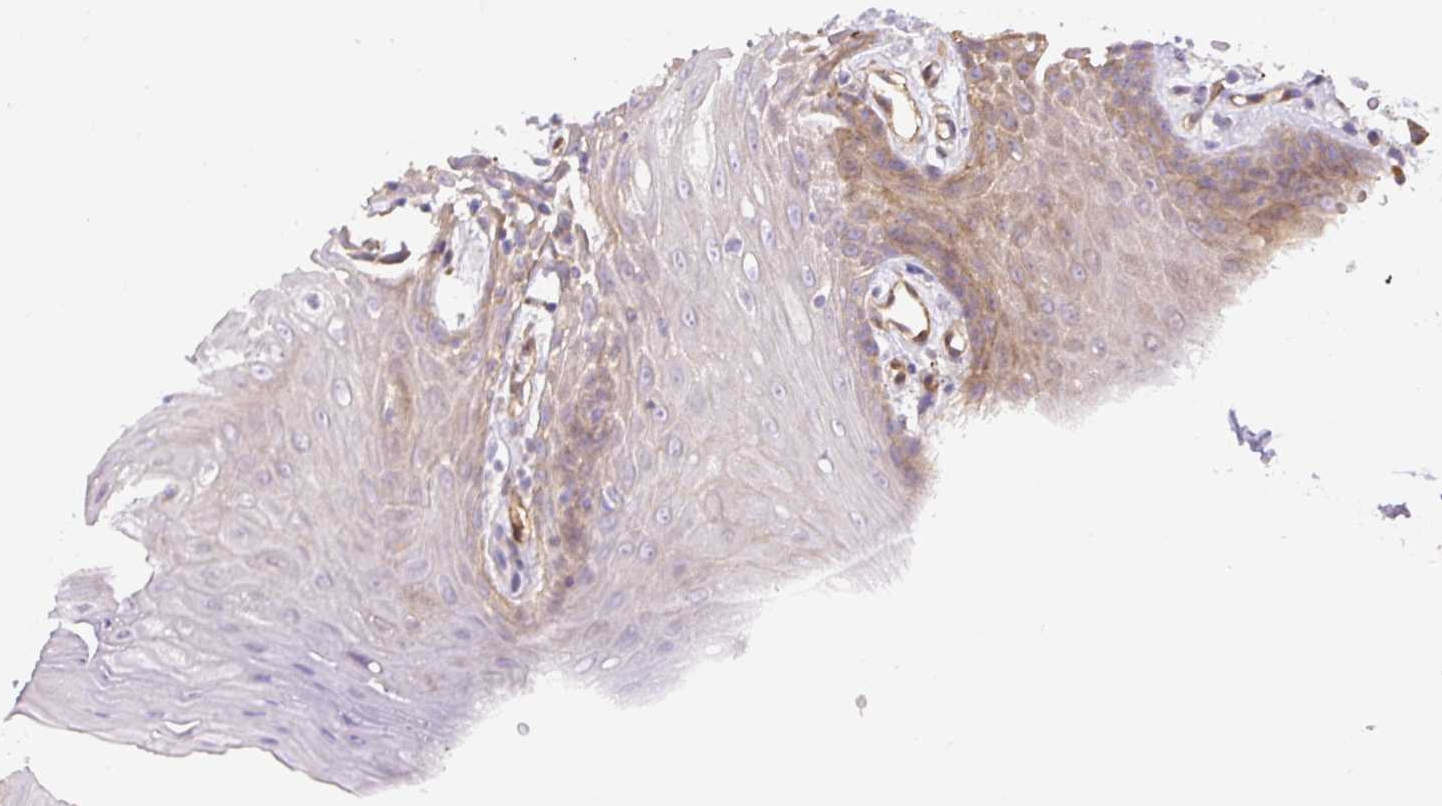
{"staining": {"intensity": "weak", "quantity": "<25%", "location": "cytoplasmic/membranous"}, "tissue": "oral mucosa", "cell_type": "Squamous epithelial cells", "image_type": "normal", "snomed": [{"axis": "morphology", "description": "Normal tissue, NOS"}, {"axis": "topography", "description": "Oral tissue"}, {"axis": "topography", "description": "Tounge, NOS"}], "caption": "This image is of benign oral mucosa stained with immunohistochemistry to label a protein in brown with the nuclei are counter-stained blue. There is no expression in squamous epithelial cells.", "gene": "B3GALT5", "patient": {"sex": "female", "age": 59}}